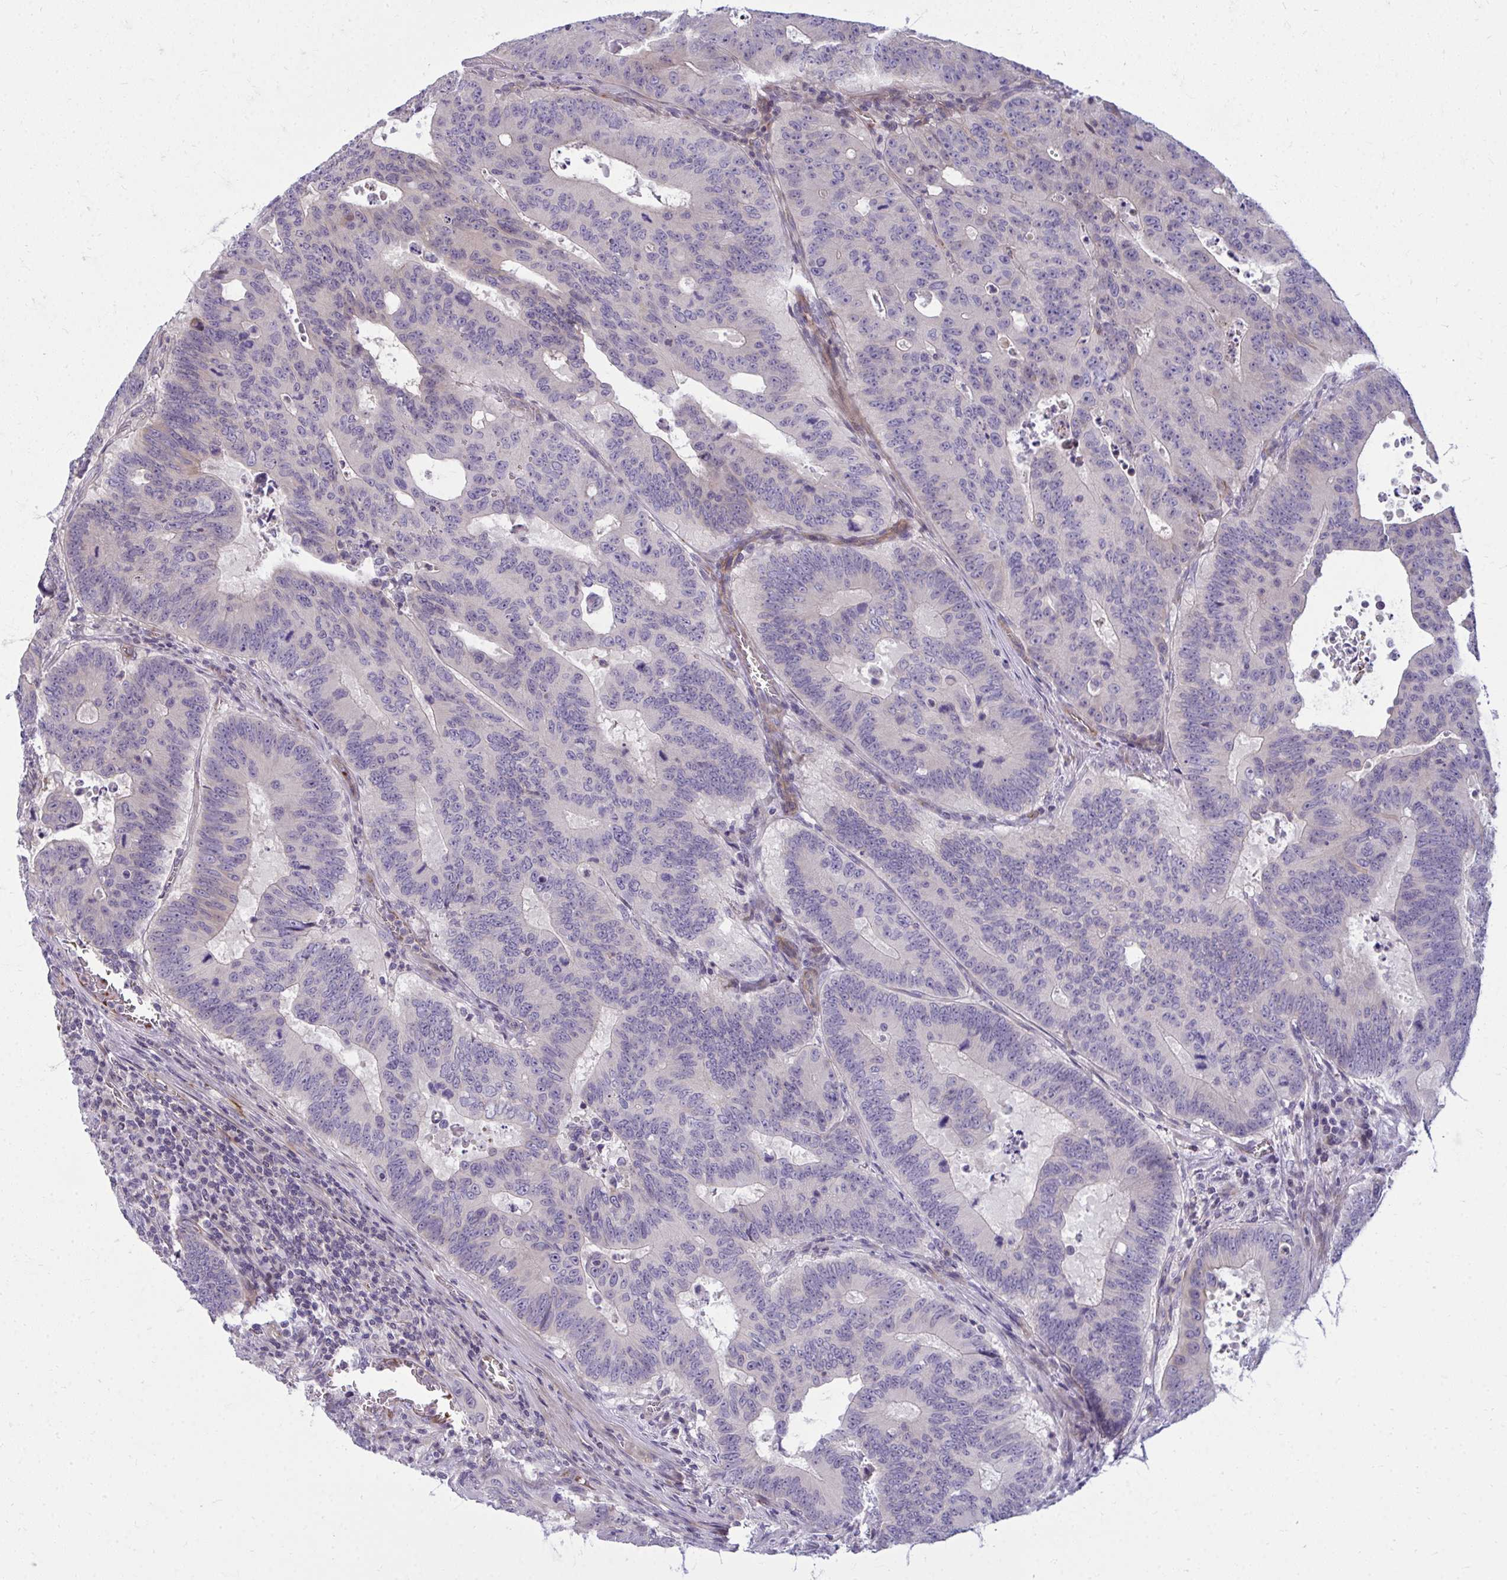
{"staining": {"intensity": "weak", "quantity": "<25%", "location": "cytoplasmic/membranous"}, "tissue": "colorectal cancer", "cell_type": "Tumor cells", "image_type": "cancer", "snomed": [{"axis": "morphology", "description": "Adenocarcinoma, NOS"}, {"axis": "topography", "description": "Colon"}], "caption": "This is an IHC photomicrograph of human colorectal cancer (adenocarcinoma). There is no expression in tumor cells.", "gene": "SLC14A1", "patient": {"sex": "male", "age": 62}}